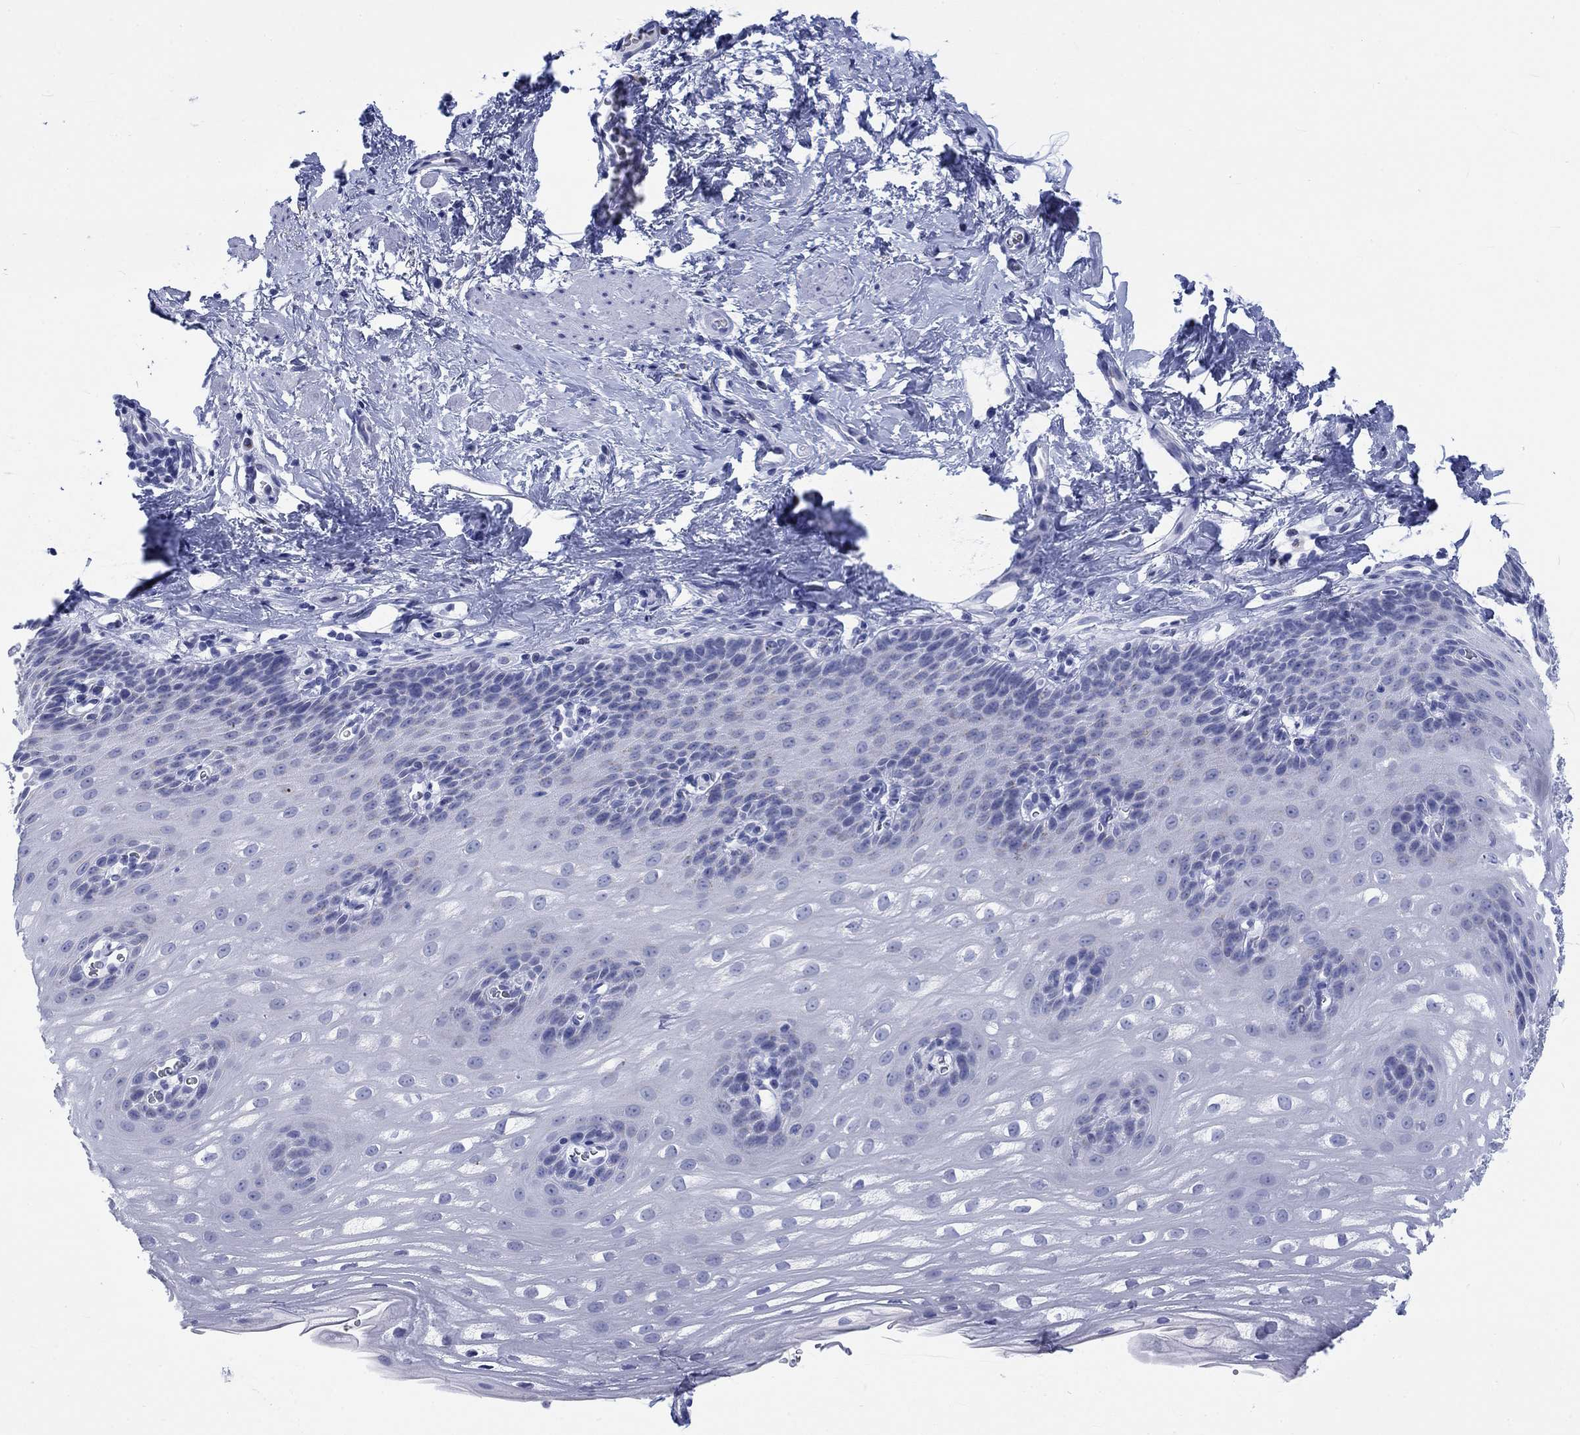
{"staining": {"intensity": "negative", "quantity": "none", "location": "none"}, "tissue": "esophagus", "cell_type": "Squamous epithelial cells", "image_type": "normal", "snomed": [{"axis": "morphology", "description": "Normal tissue, NOS"}, {"axis": "topography", "description": "Esophagus"}], "caption": "Immunohistochemical staining of benign esophagus demonstrates no significant expression in squamous epithelial cells.", "gene": "KRT76", "patient": {"sex": "male", "age": 64}}